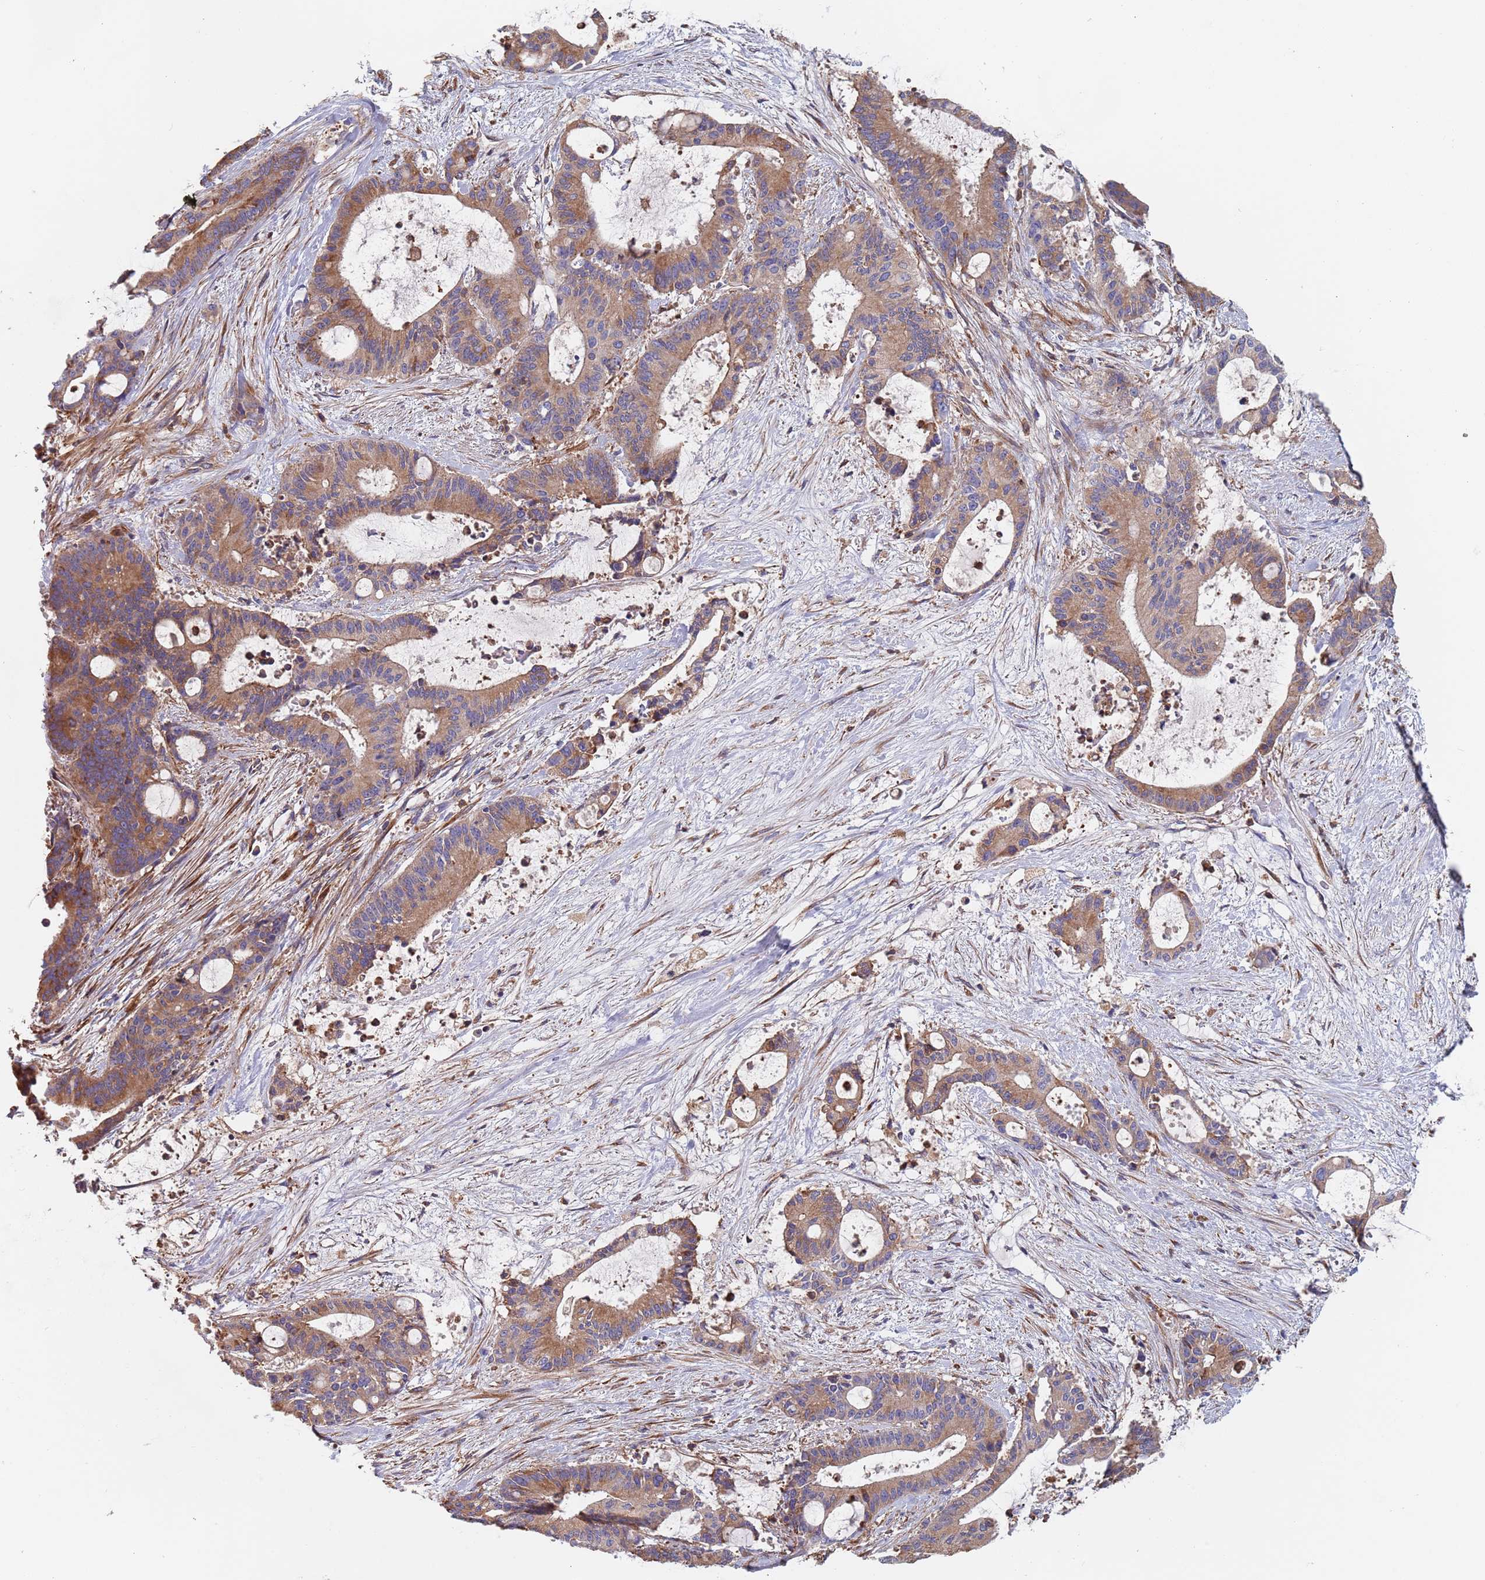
{"staining": {"intensity": "moderate", "quantity": ">75%", "location": "cytoplasmic/membranous"}, "tissue": "liver cancer", "cell_type": "Tumor cells", "image_type": "cancer", "snomed": [{"axis": "morphology", "description": "Normal tissue, NOS"}, {"axis": "morphology", "description": "Cholangiocarcinoma"}, {"axis": "topography", "description": "Liver"}, {"axis": "topography", "description": "Peripheral nerve tissue"}], "caption": "Immunohistochemistry (DAB) staining of human liver cancer (cholangiocarcinoma) demonstrates moderate cytoplasmic/membranous protein positivity in about >75% of tumor cells.", "gene": "DCUN1D3", "patient": {"sex": "female", "age": 73}}